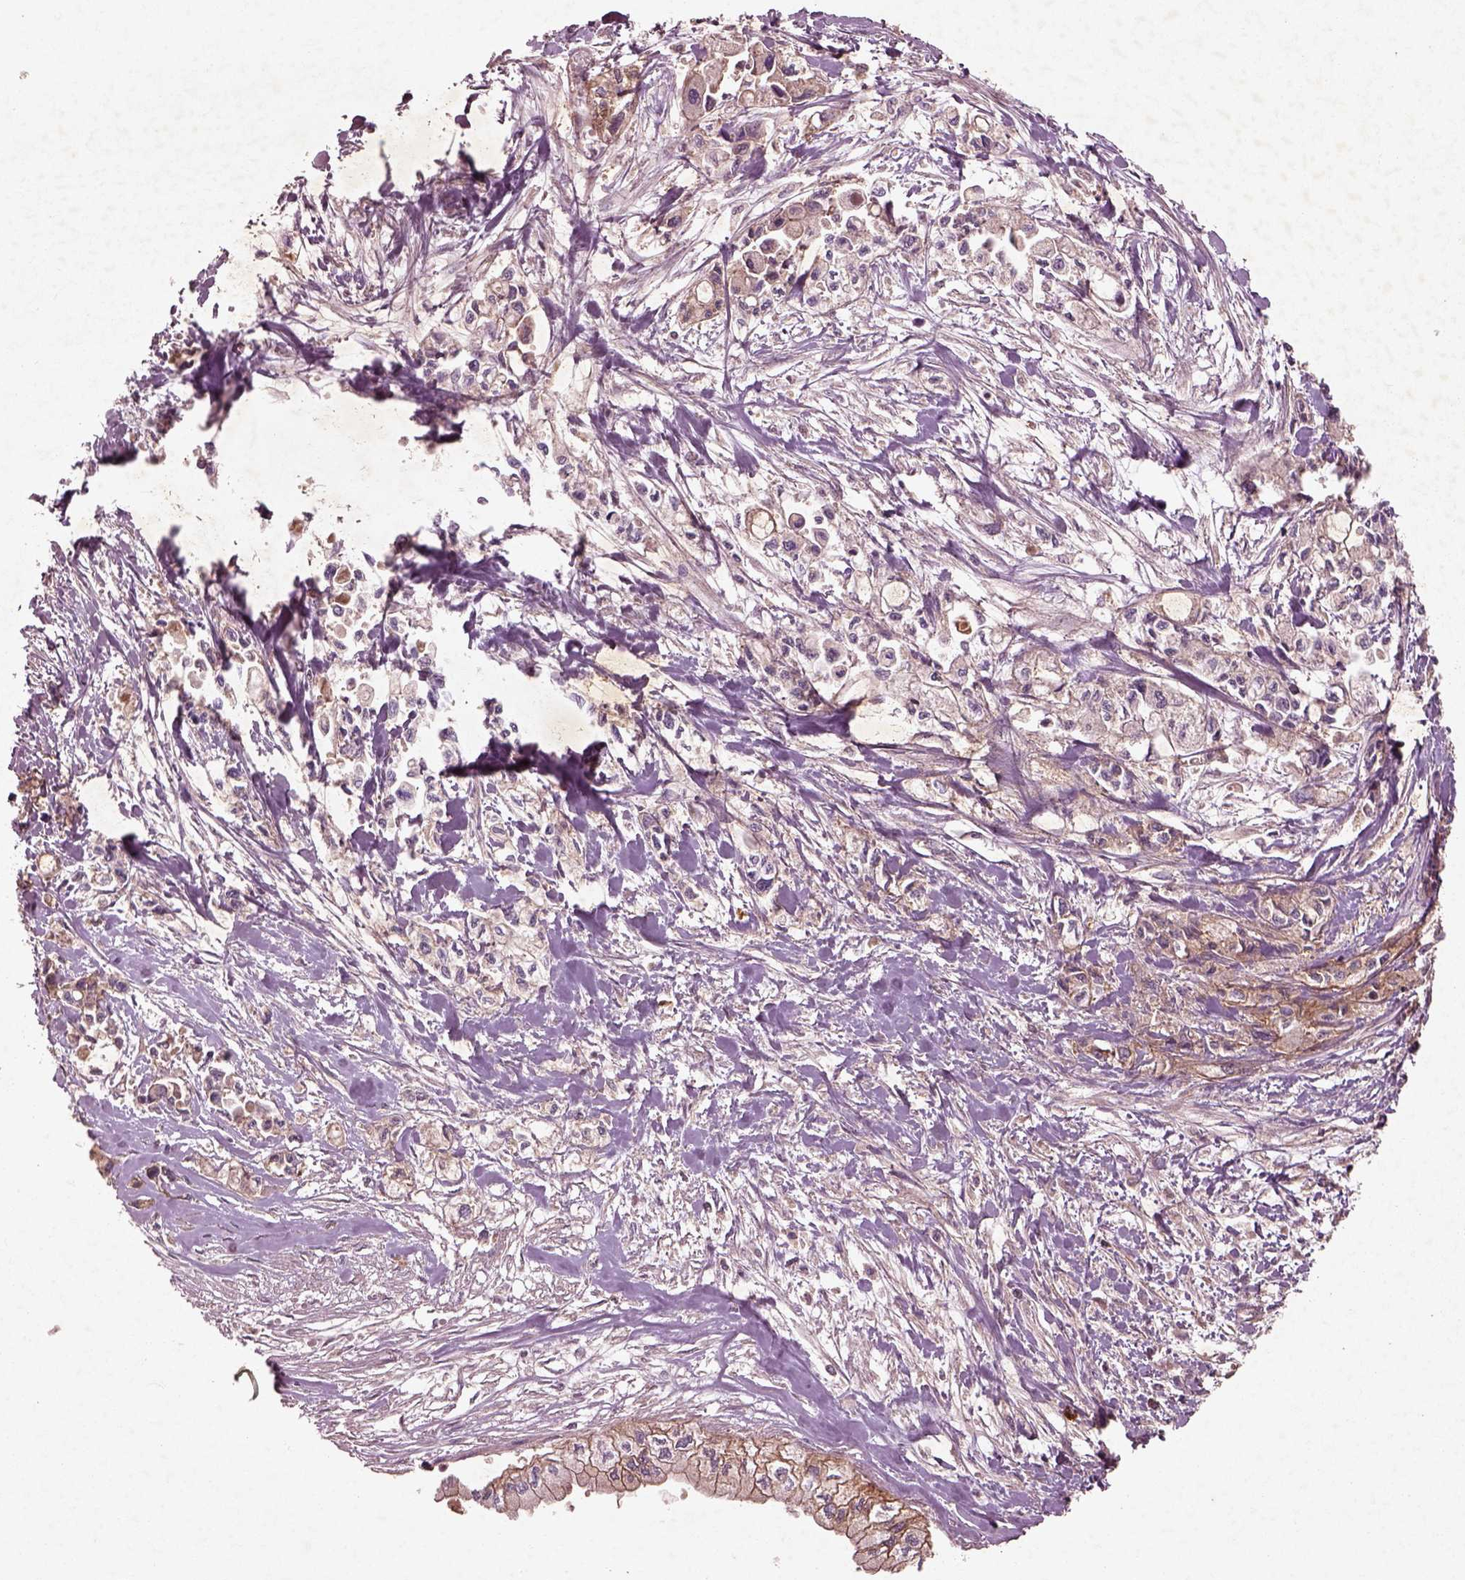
{"staining": {"intensity": "strong", "quantity": "<25%", "location": "cytoplasmic/membranous"}, "tissue": "pancreatic cancer", "cell_type": "Tumor cells", "image_type": "cancer", "snomed": [{"axis": "morphology", "description": "Adenocarcinoma, NOS"}, {"axis": "topography", "description": "Pancreas"}], "caption": "This photomicrograph reveals pancreatic cancer (adenocarcinoma) stained with immunohistochemistry (IHC) to label a protein in brown. The cytoplasmic/membranous of tumor cells show strong positivity for the protein. Nuclei are counter-stained blue.", "gene": "FAM234A", "patient": {"sex": "female", "age": 61}}